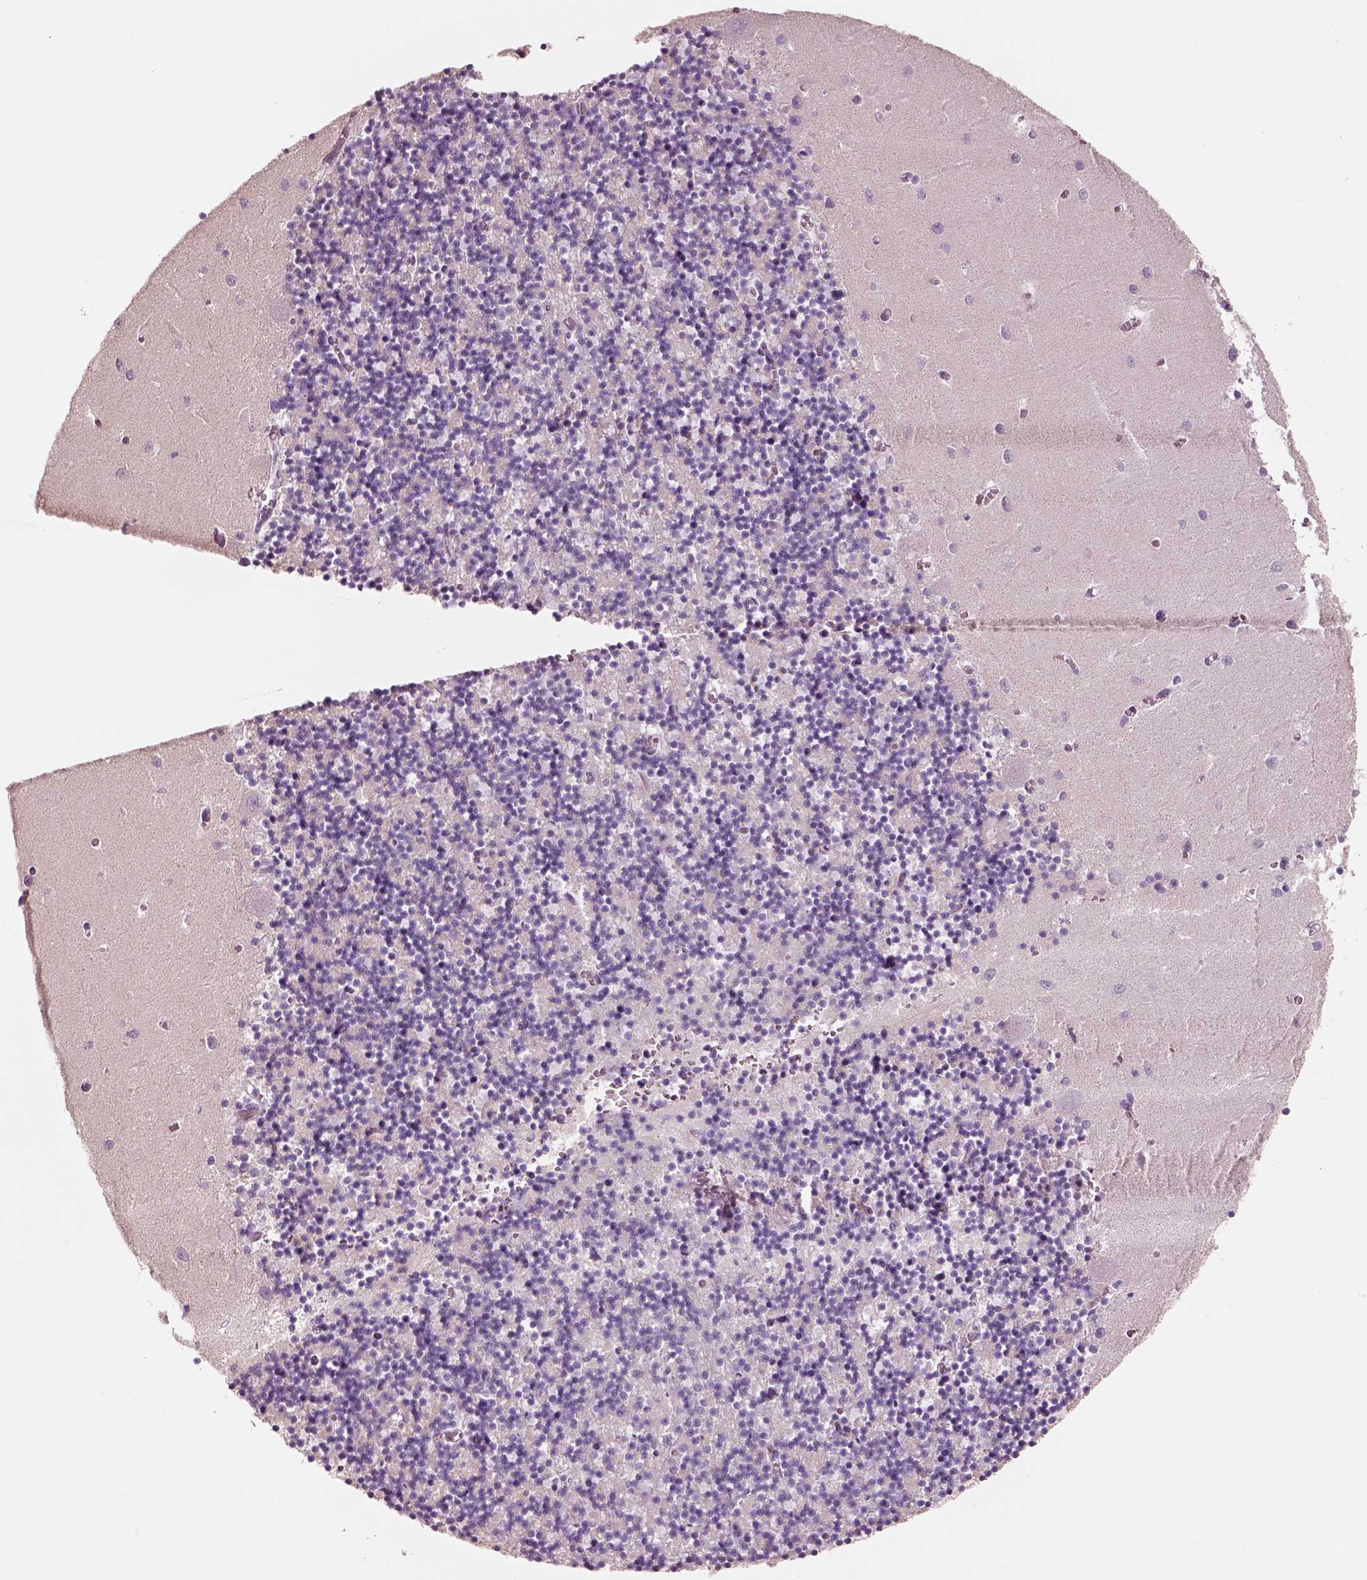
{"staining": {"intensity": "negative", "quantity": "none", "location": "none"}, "tissue": "cerebellum", "cell_type": "Cells in granular layer", "image_type": "normal", "snomed": [{"axis": "morphology", "description": "Normal tissue, NOS"}, {"axis": "topography", "description": "Cerebellum"}], "caption": "Image shows no significant protein expression in cells in granular layer of benign cerebellum. (DAB (3,3'-diaminobenzidine) IHC, high magnification).", "gene": "PNOC", "patient": {"sex": "female", "age": 64}}